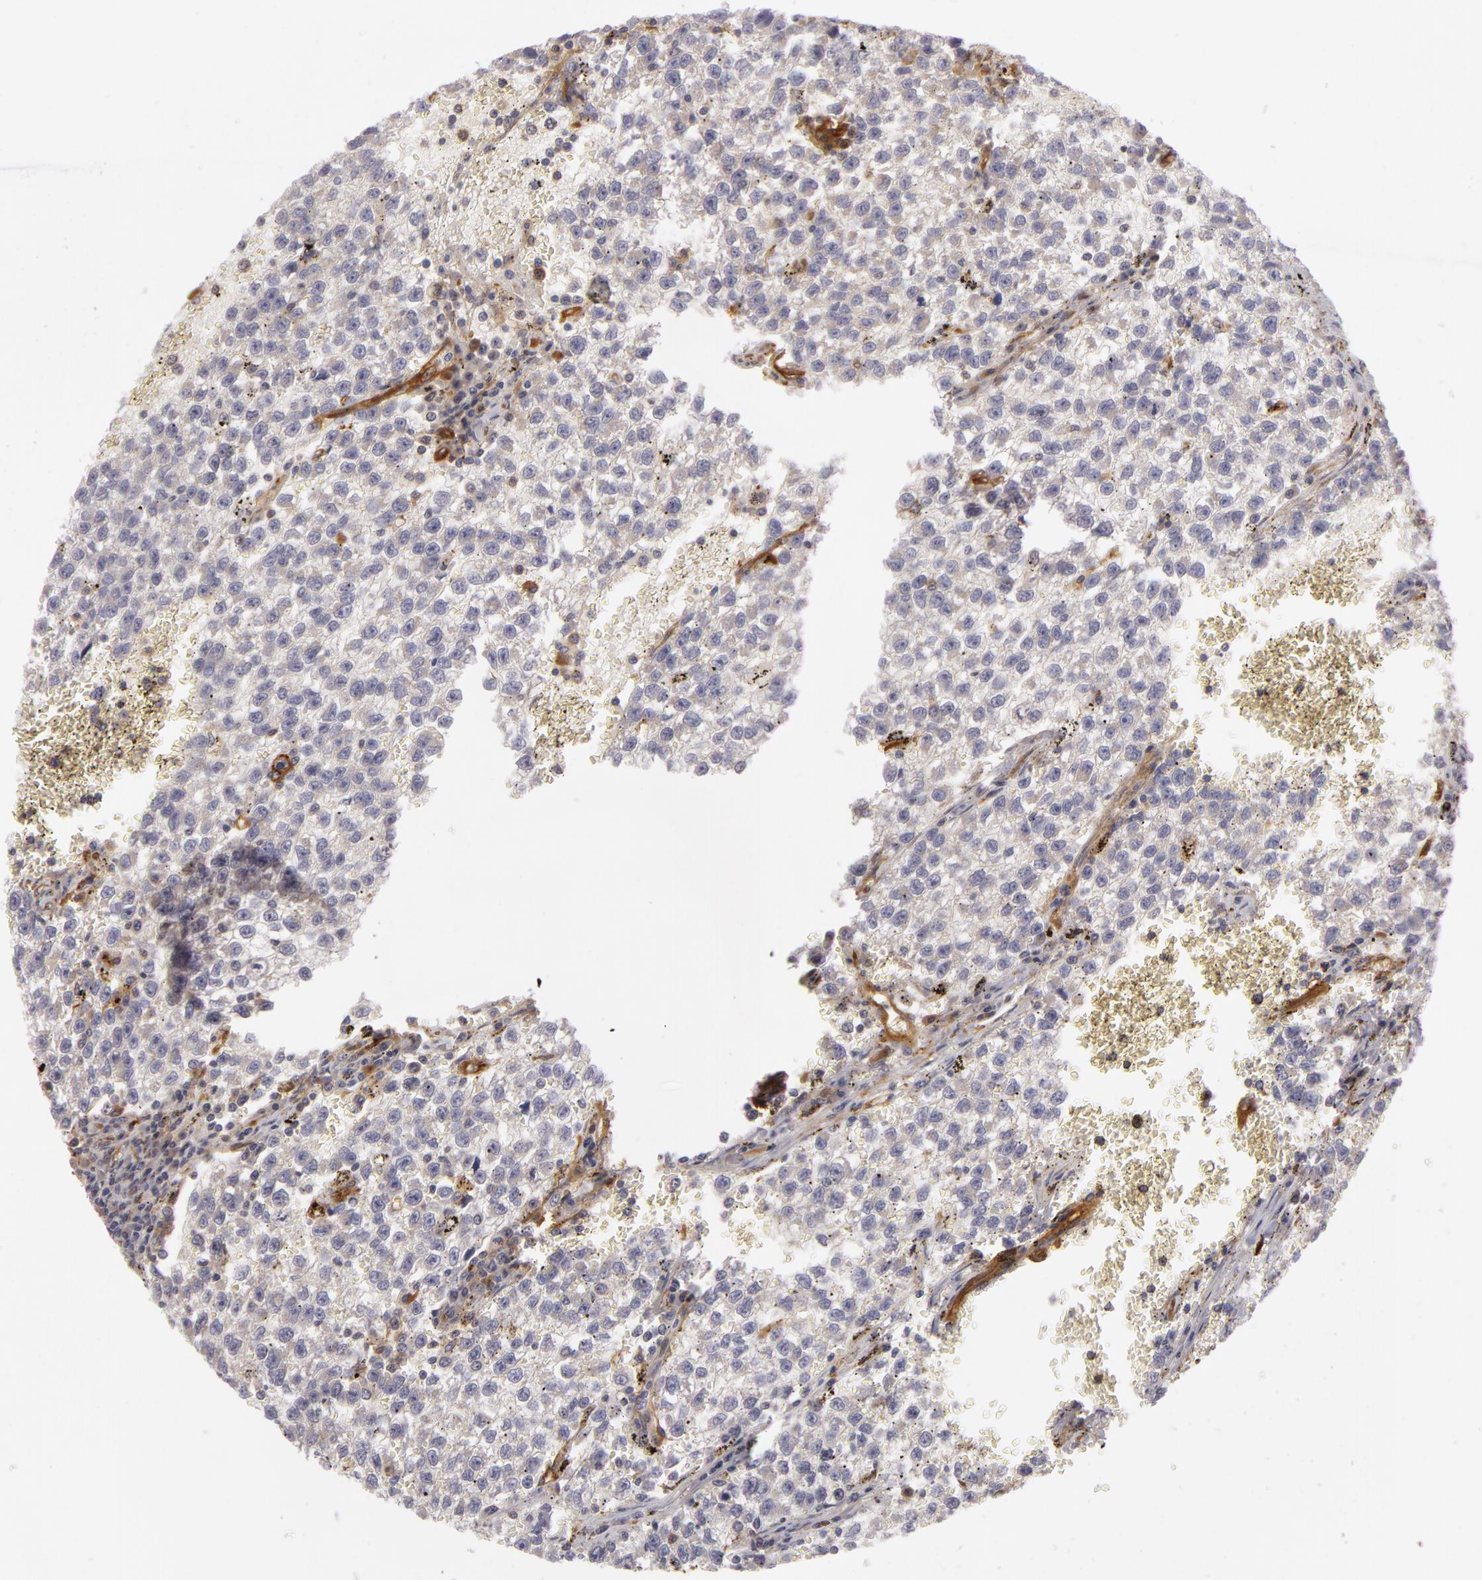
{"staining": {"intensity": "negative", "quantity": "none", "location": "none"}, "tissue": "testis cancer", "cell_type": "Tumor cells", "image_type": "cancer", "snomed": [{"axis": "morphology", "description": "Seminoma, NOS"}, {"axis": "topography", "description": "Testis"}], "caption": "Tumor cells are negative for protein expression in human seminoma (testis).", "gene": "ZNF229", "patient": {"sex": "male", "age": 35}}